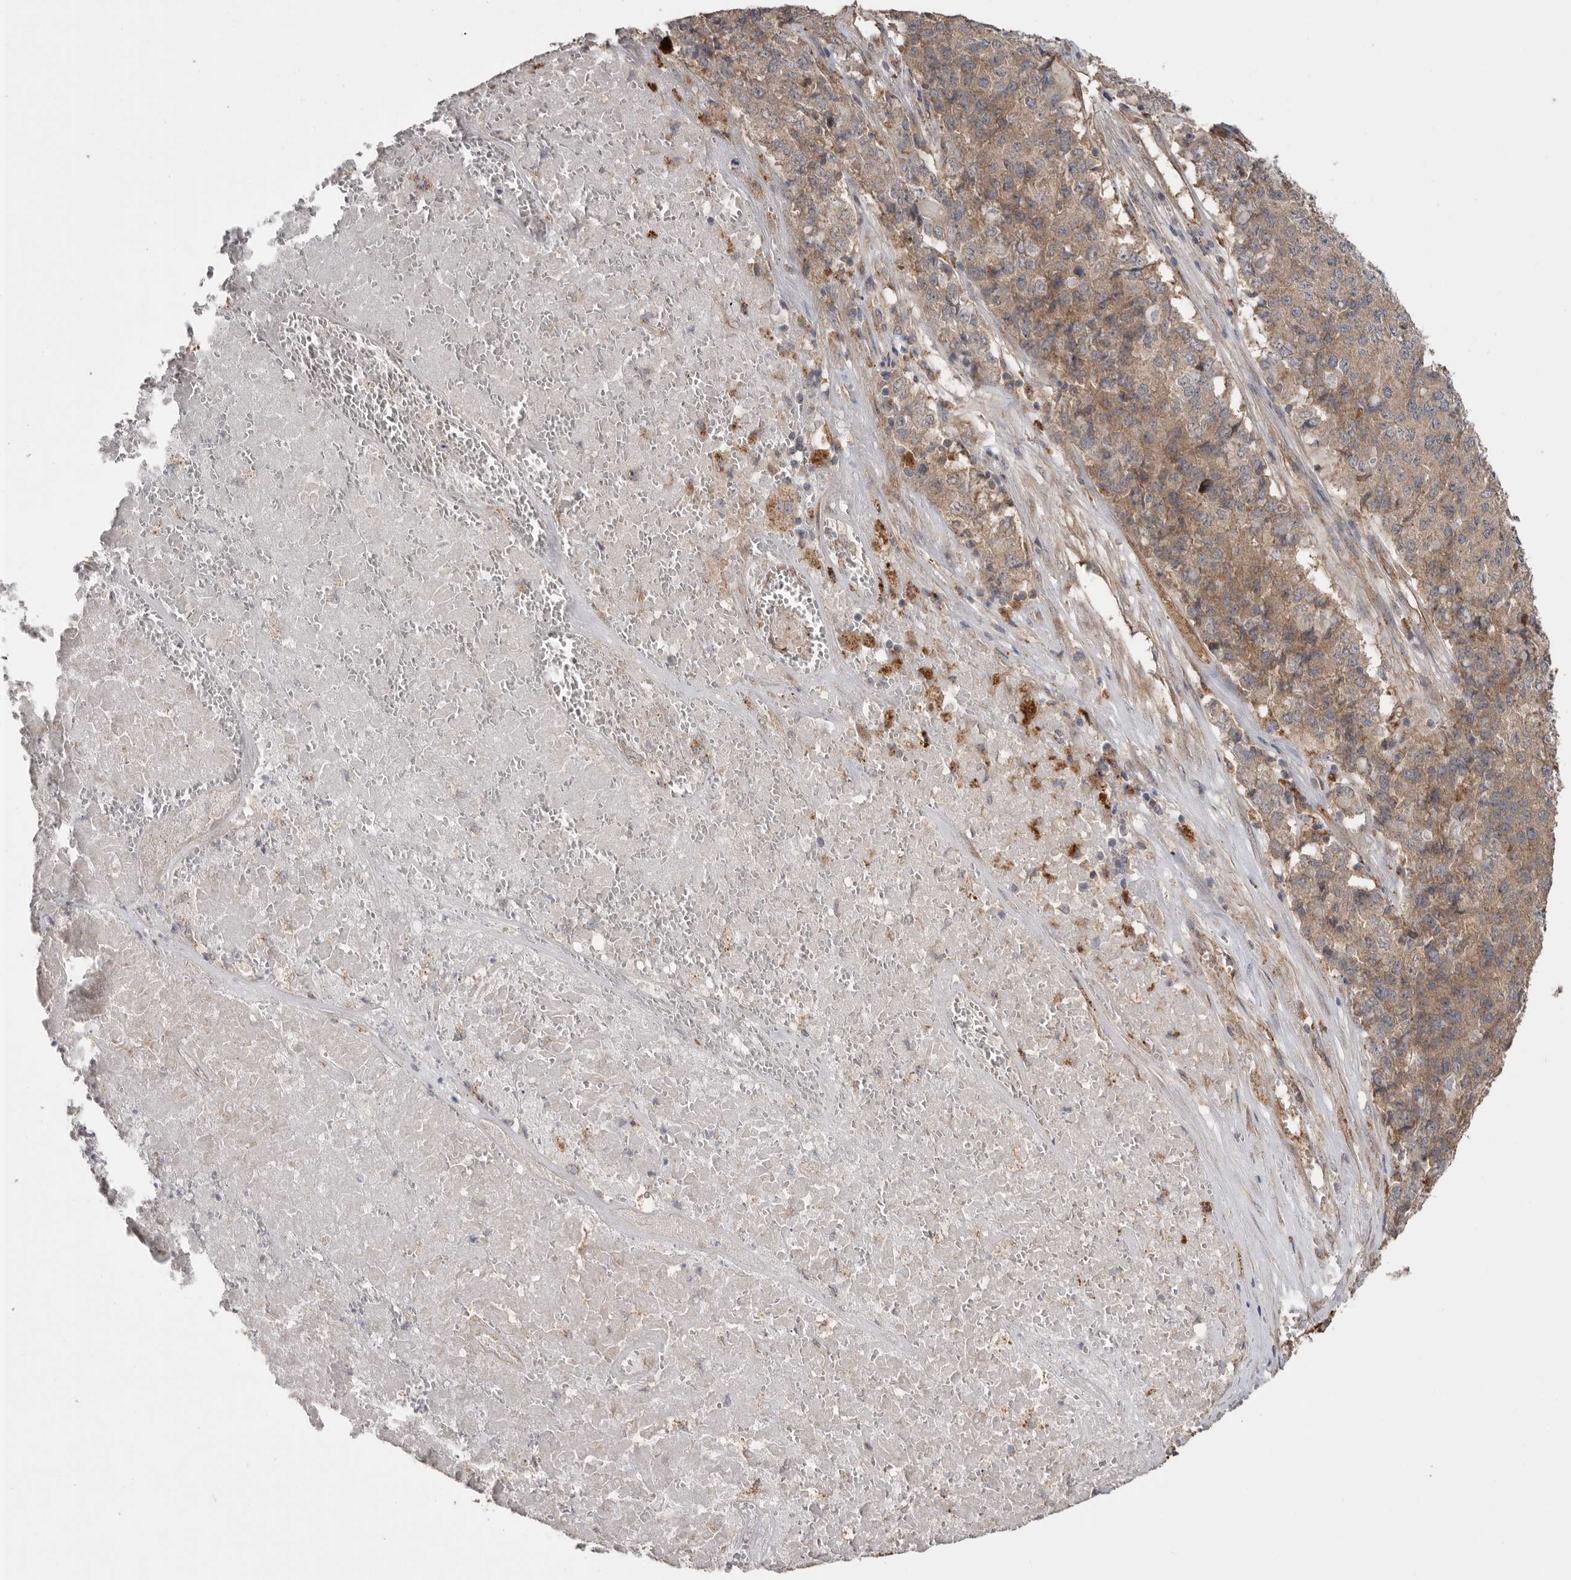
{"staining": {"intensity": "weak", "quantity": ">75%", "location": "cytoplasmic/membranous"}, "tissue": "pancreatic cancer", "cell_type": "Tumor cells", "image_type": "cancer", "snomed": [{"axis": "morphology", "description": "Adenocarcinoma, NOS"}, {"axis": "topography", "description": "Pancreas"}], "caption": "Tumor cells reveal weak cytoplasmic/membranous positivity in approximately >75% of cells in pancreatic adenocarcinoma. Using DAB (brown) and hematoxylin (blue) stains, captured at high magnification using brightfield microscopy.", "gene": "PODXL2", "patient": {"sex": "male", "age": 50}}